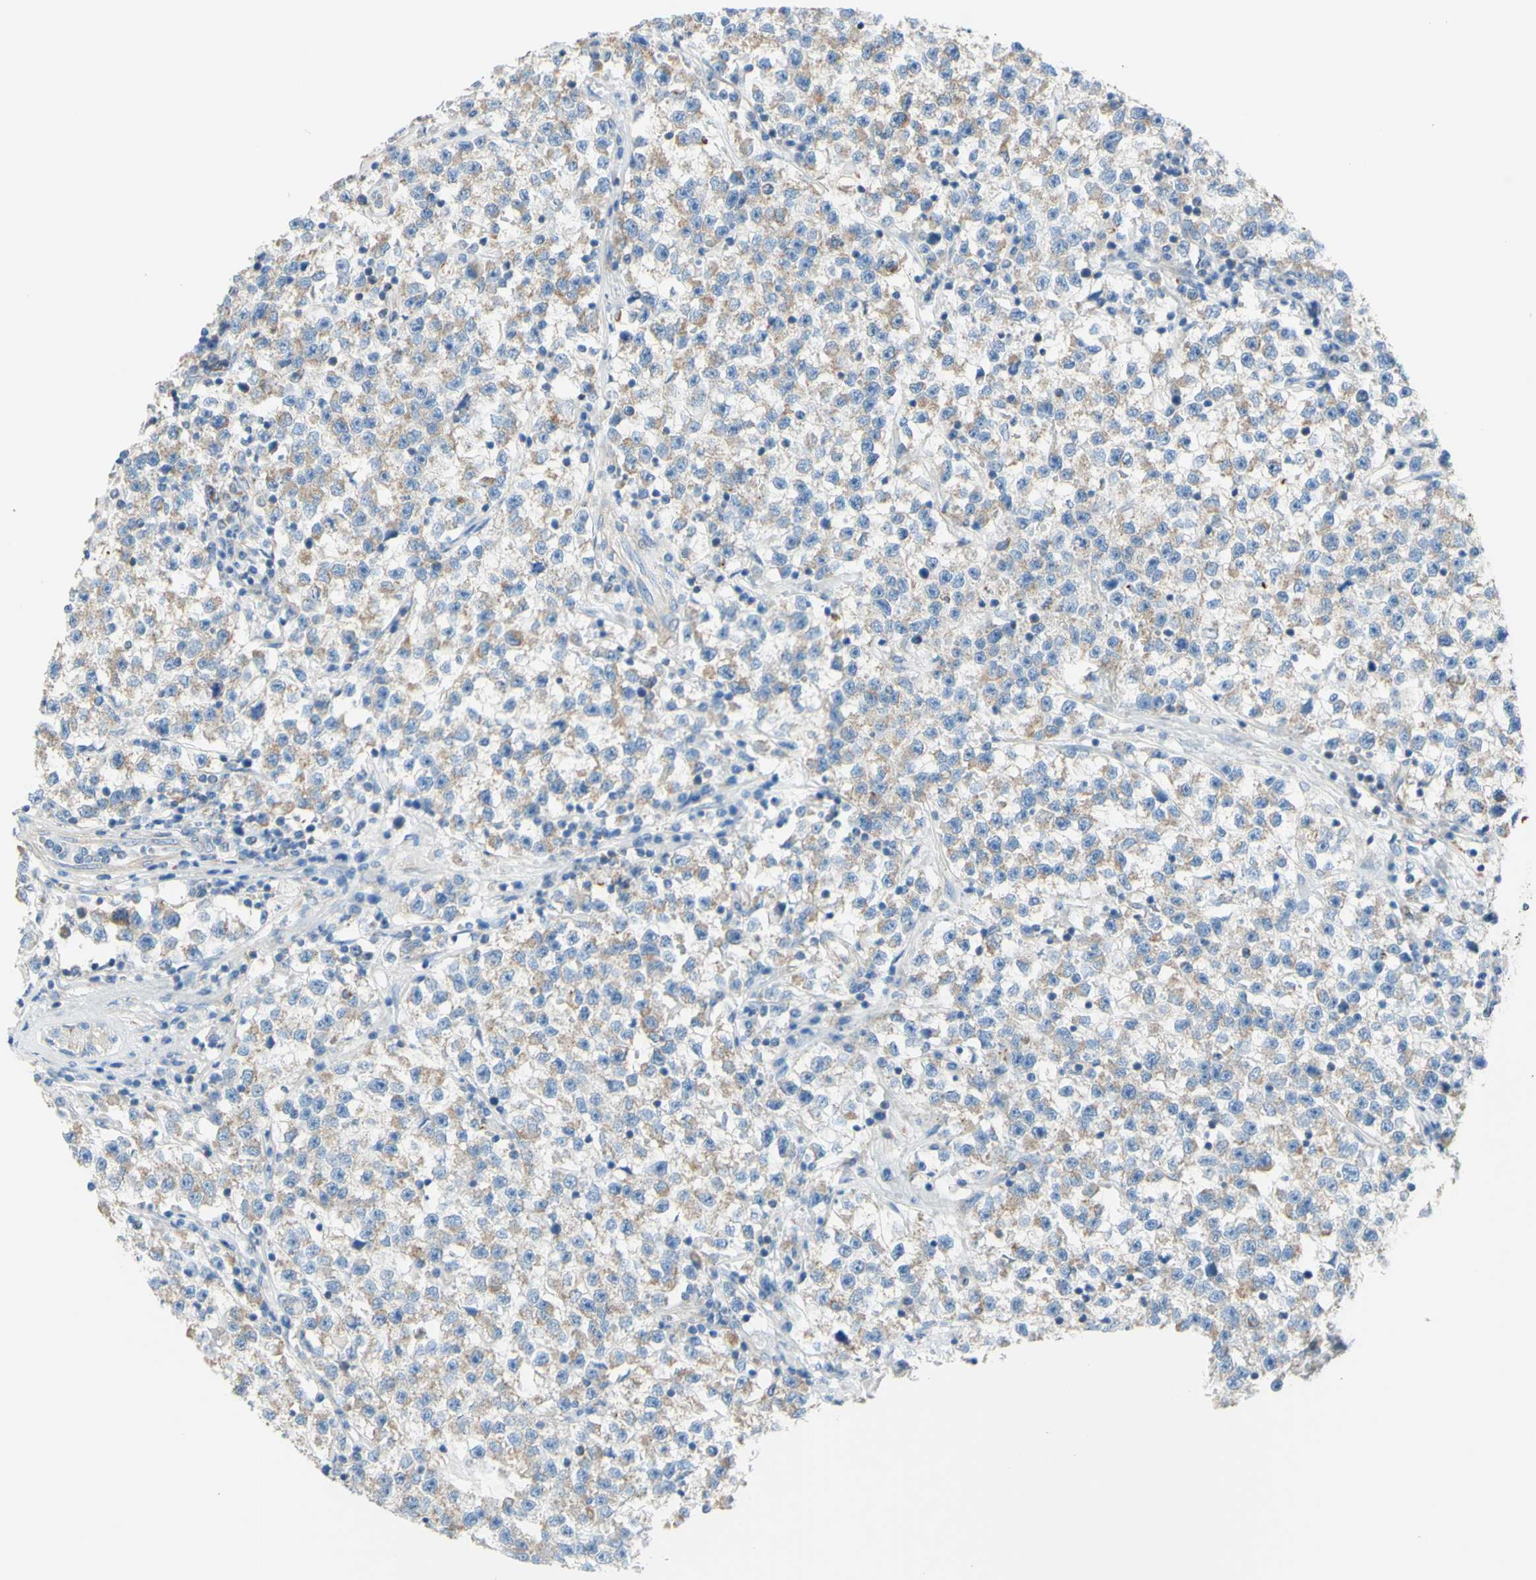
{"staining": {"intensity": "weak", "quantity": "25%-75%", "location": "cytoplasmic/membranous"}, "tissue": "testis cancer", "cell_type": "Tumor cells", "image_type": "cancer", "snomed": [{"axis": "morphology", "description": "Seminoma, NOS"}, {"axis": "topography", "description": "Testis"}], "caption": "Testis cancer (seminoma) was stained to show a protein in brown. There is low levels of weak cytoplasmic/membranous positivity in about 25%-75% of tumor cells.", "gene": "RETREG2", "patient": {"sex": "male", "age": 22}}